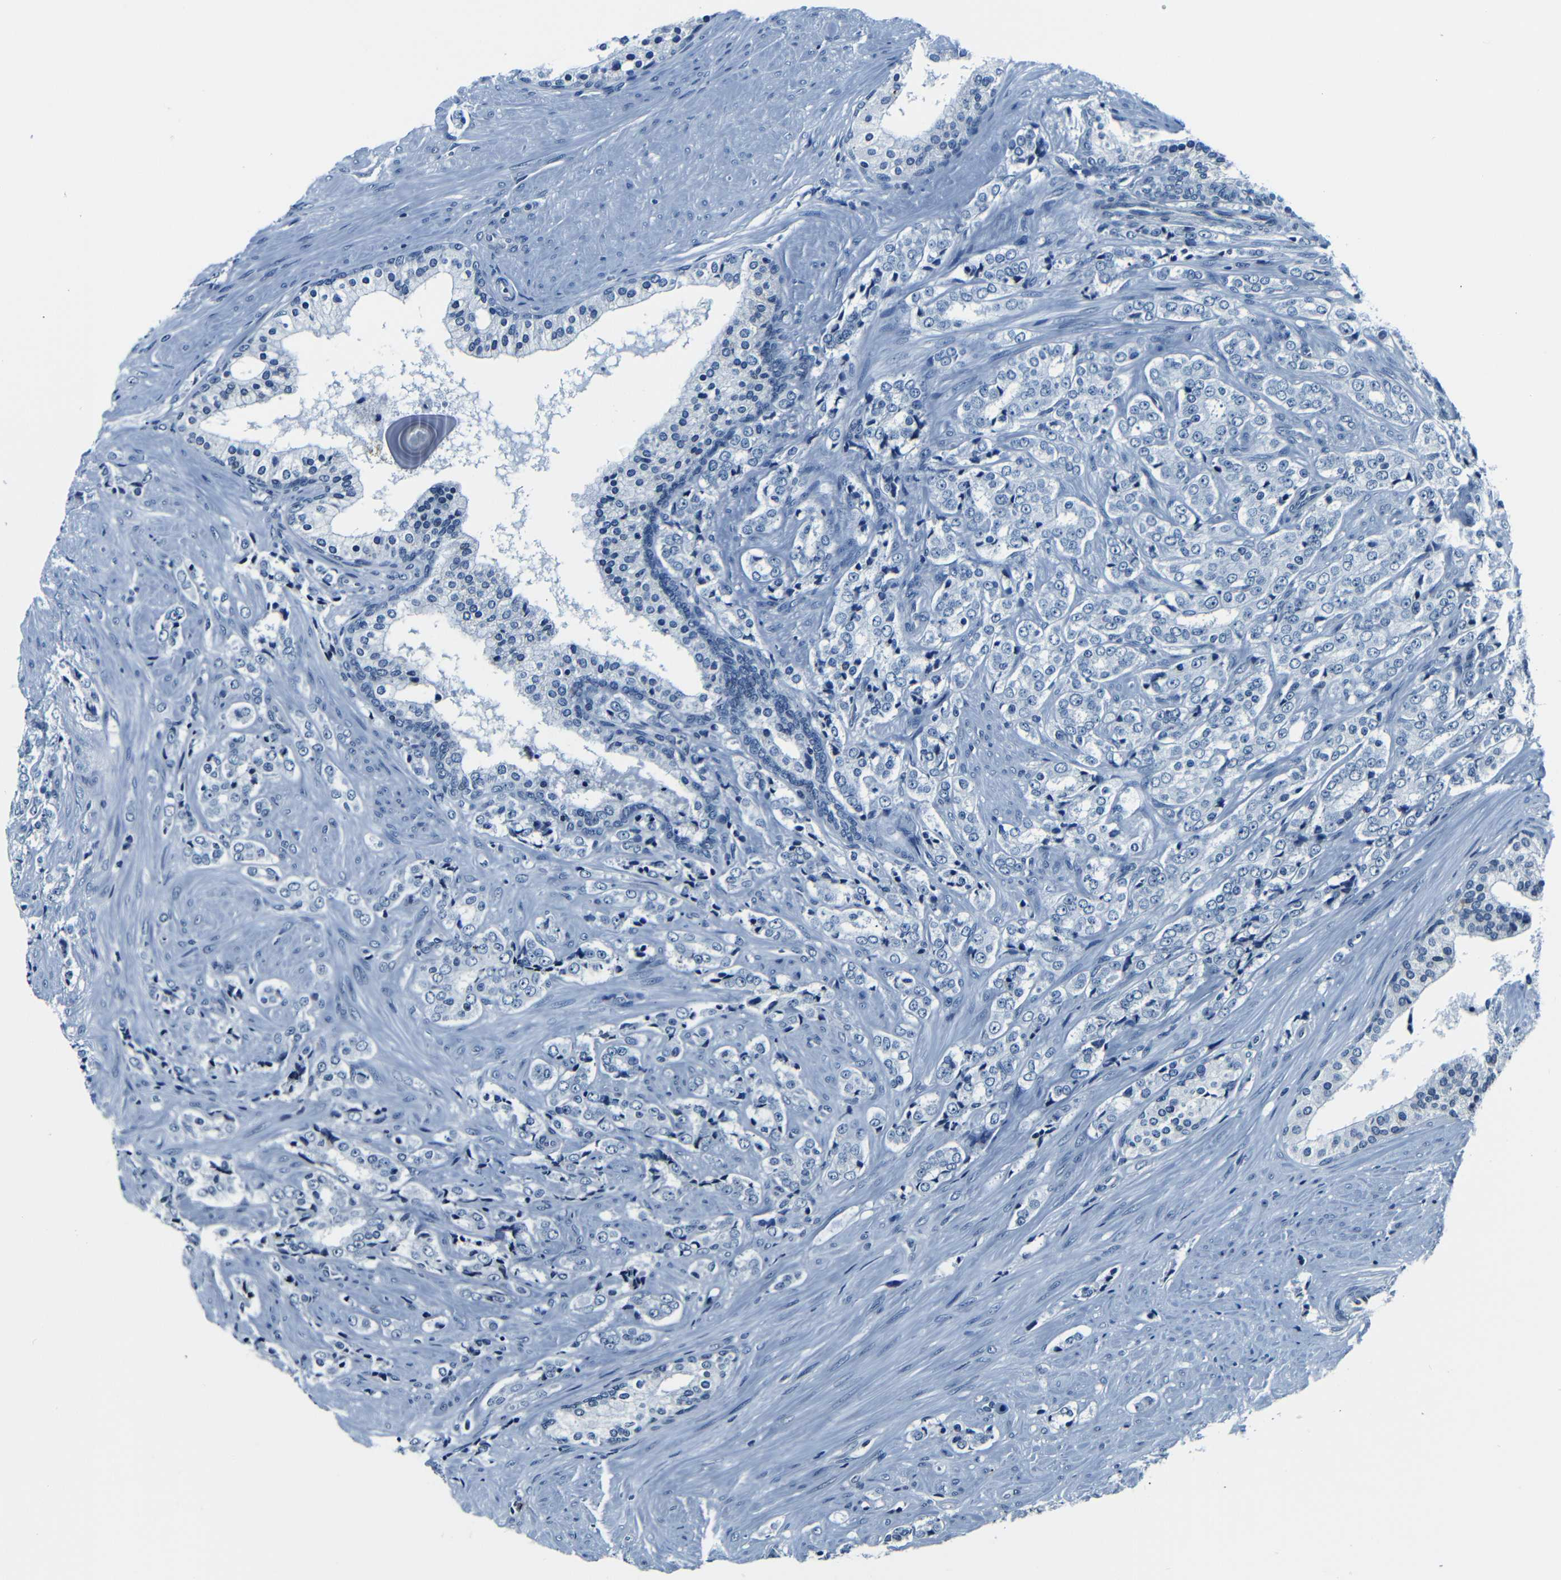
{"staining": {"intensity": "negative", "quantity": "none", "location": "none"}, "tissue": "prostate cancer", "cell_type": "Tumor cells", "image_type": "cancer", "snomed": [{"axis": "morphology", "description": "Adenocarcinoma, Low grade"}, {"axis": "topography", "description": "Prostate"}], "caption": "Immunohistochemistry (IHC) photomicrograph of neoplastic tissue: adenocarcinoma (low-grade) (prostate) stained with DAB reveals no significant protein positivity in tumor cells.", "gene": "NCBP3", "patient": {"sex": "male", "age": 60}}